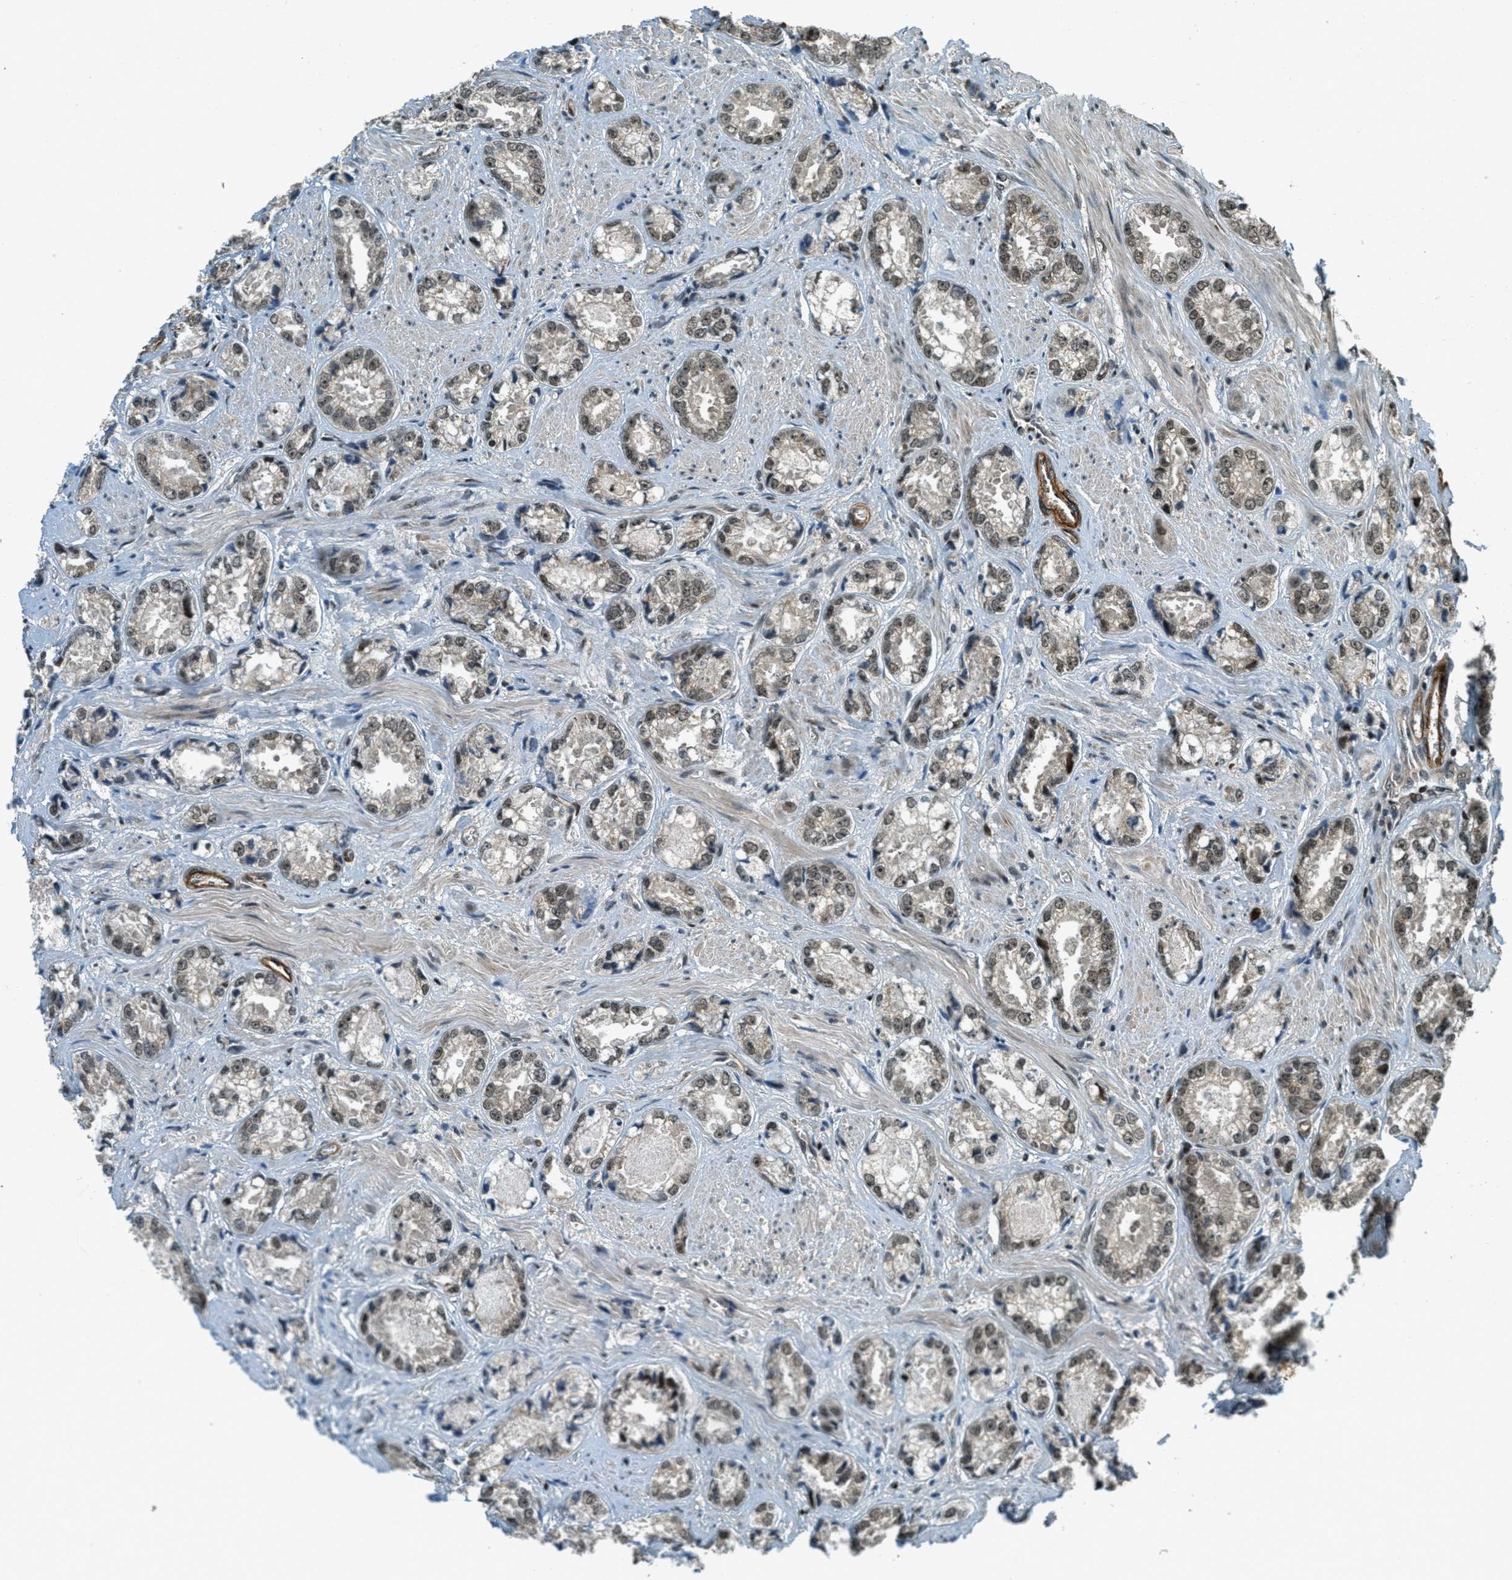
{"staining": {"intensity": "weak", "quantity": "25%-75%", "location": "nuclear"}, "tissue": "prostate cancer", "cell_type": "Tumor cells", "image_type": "cancer", "snomed": [{"axis": "morphology", "description": "Adenocarcinoma, High grade"}, {"axis": "topography", "description": "Prostate"}], "caption": "Protein expression analysis of human prostate cancer reveals weak nuclear expression in approximately 25%-75% of tumor cells.", "gene": "FOXM1", "patient": {"sex": "male", "age": 61}}